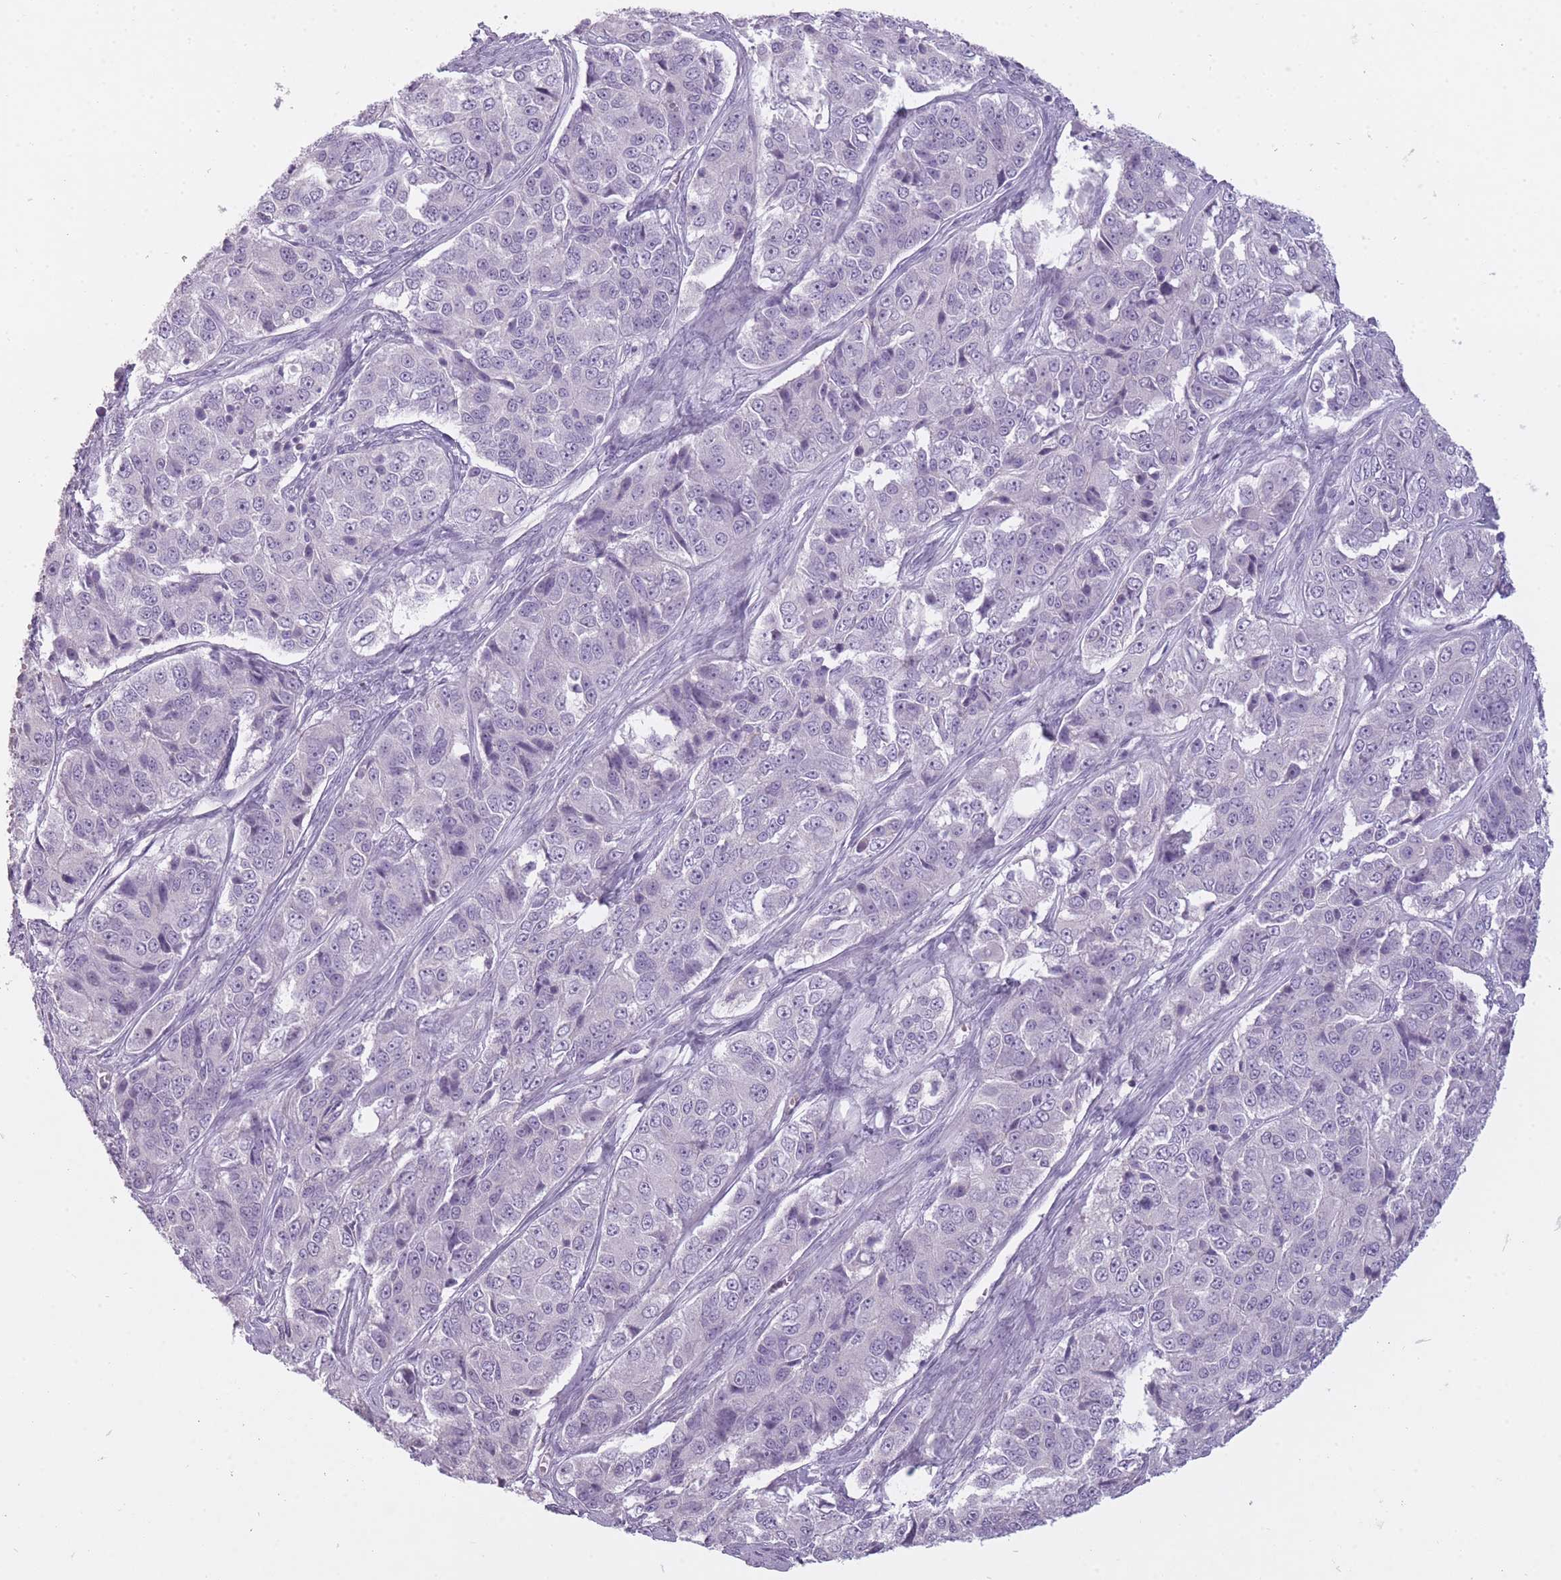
{"staining": {"intensity": "negative", "quantity": "none", "location": "none"}, "tissue": "ovarian cancer", "cell_type": "Tumor cells", "image_type": "cancer", "snomed": [{"axis": "morphology", "description": "Carcinoma, endometroid"}, {"axis": "topography", "description": "Ovary"}], "caption": "Micrograph shows no protein staining in tumor cells of ovarian cancer tissue.", "gene": "RFX4", "patient": {"sex": "female", "age": 51}}